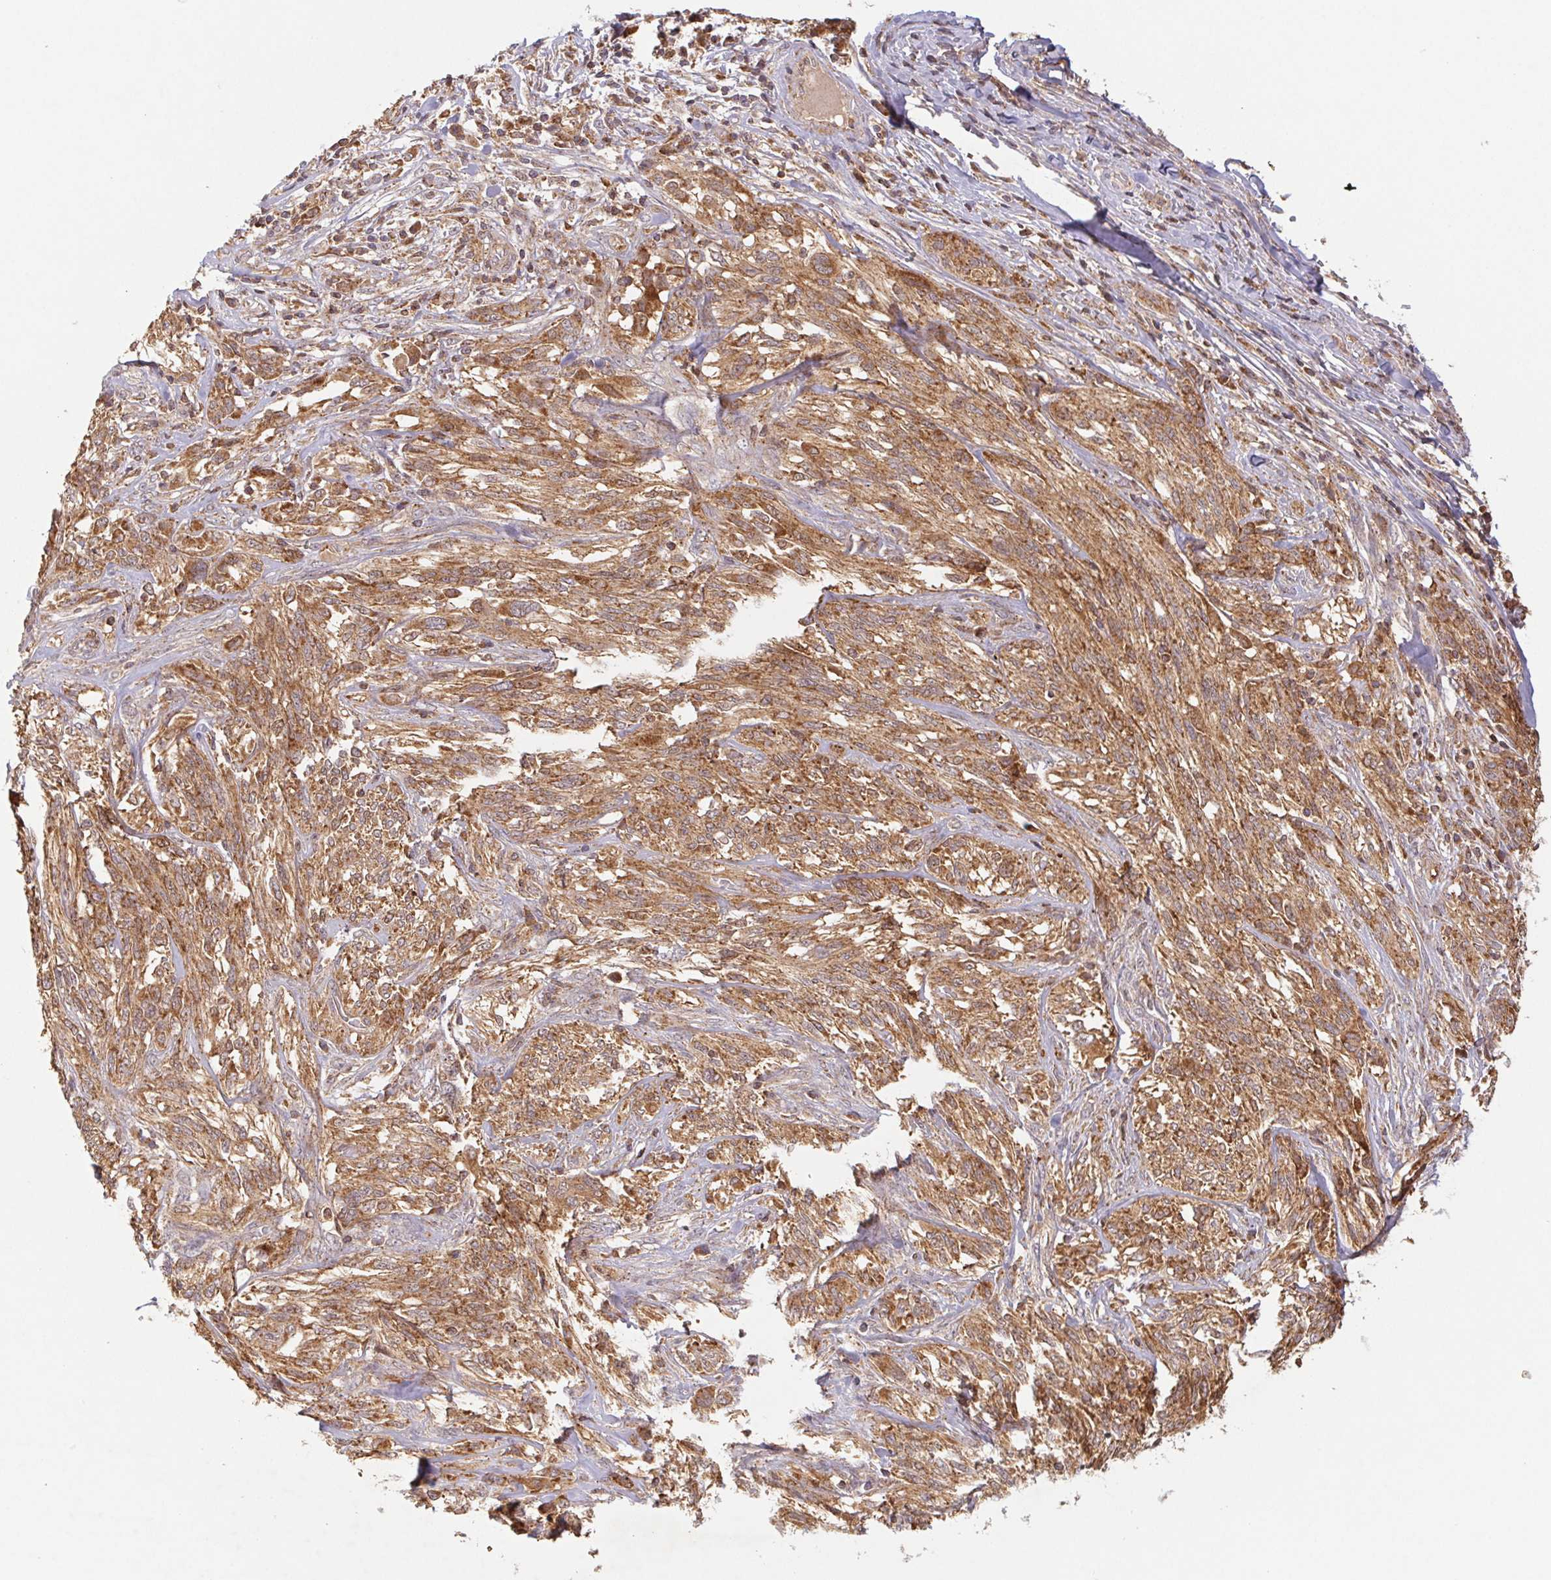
{"staining": {"intensity": "moderate", "quantity": ">75%", "location": "cytoplasmic/membranous"}, "tissue": "melanoma", "cell_type": "Tumor cells", "image_type": "cancer", "snomed": [{"axis": "morphology", "description": "Malignant melanoma, NOS"}, {"axis": "topography", "description": "Skin"}], "caption": "There is medium levels of moderate cytoplasmic/membranous staining in tumor cells of melanoma, as demonstrated by immunohistochemical staining (brown color).", "gene": "MTHFD1", "patient": {"sex": "female", "age": 91}}